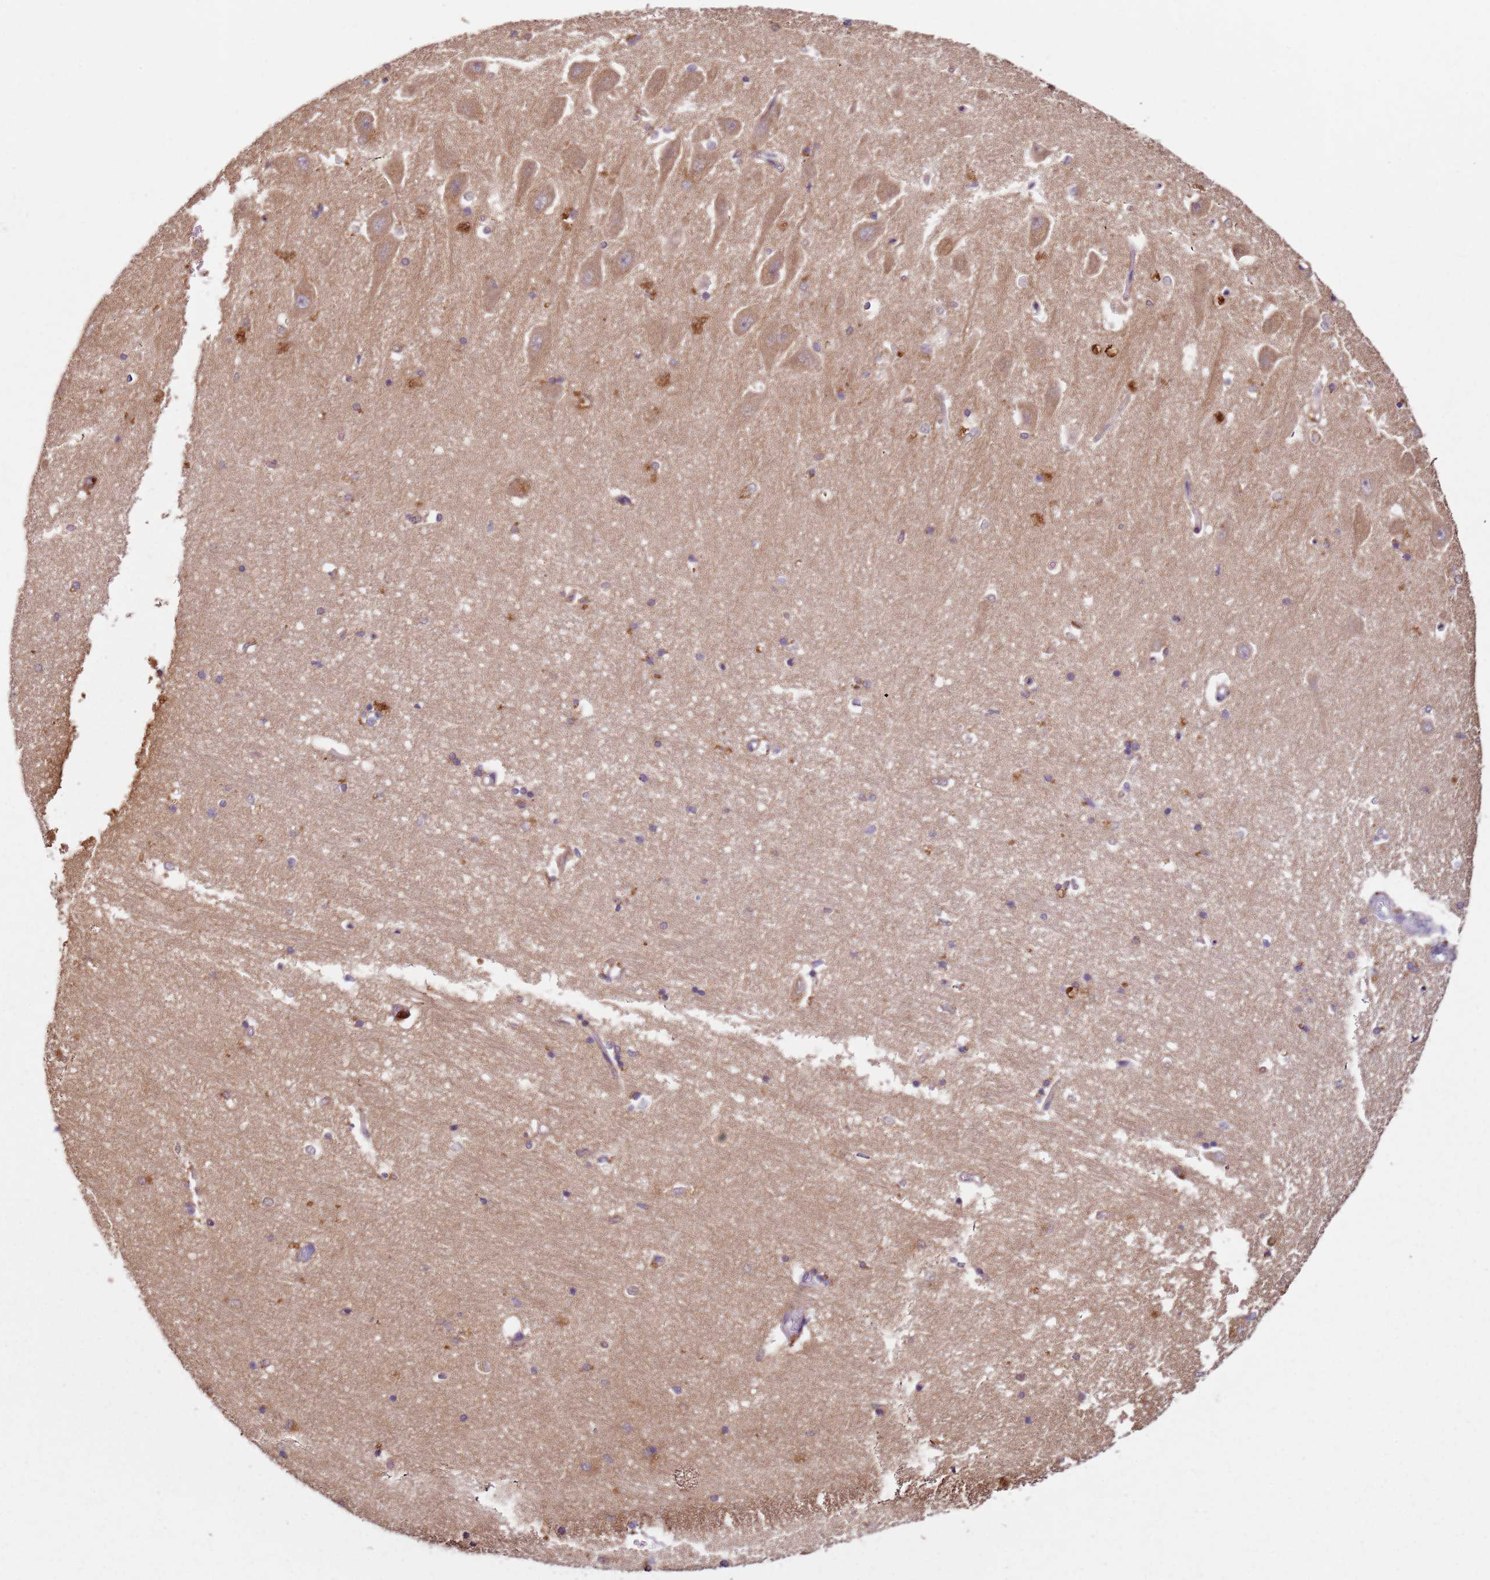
{"staining": {"intensity": "negative", "quantity": "none", "location": "none"}, "tissue": "hippocampus", "cell_type": "Glial cells", "image_type": "normal", "snomed": [{"axis": "morphology", "description": "Normal tissue, NOS"}, {"axis": "topography", "description": "Hippocampus"}], "caption": "Histopathology image shows no protein expression in glial cells of benign hippocampus. (Immunohistochemistry (ihc), brightfield microscopy, high magnification).", "gene": "MDH1", "patient": {"sex": "male", "age": 45}}